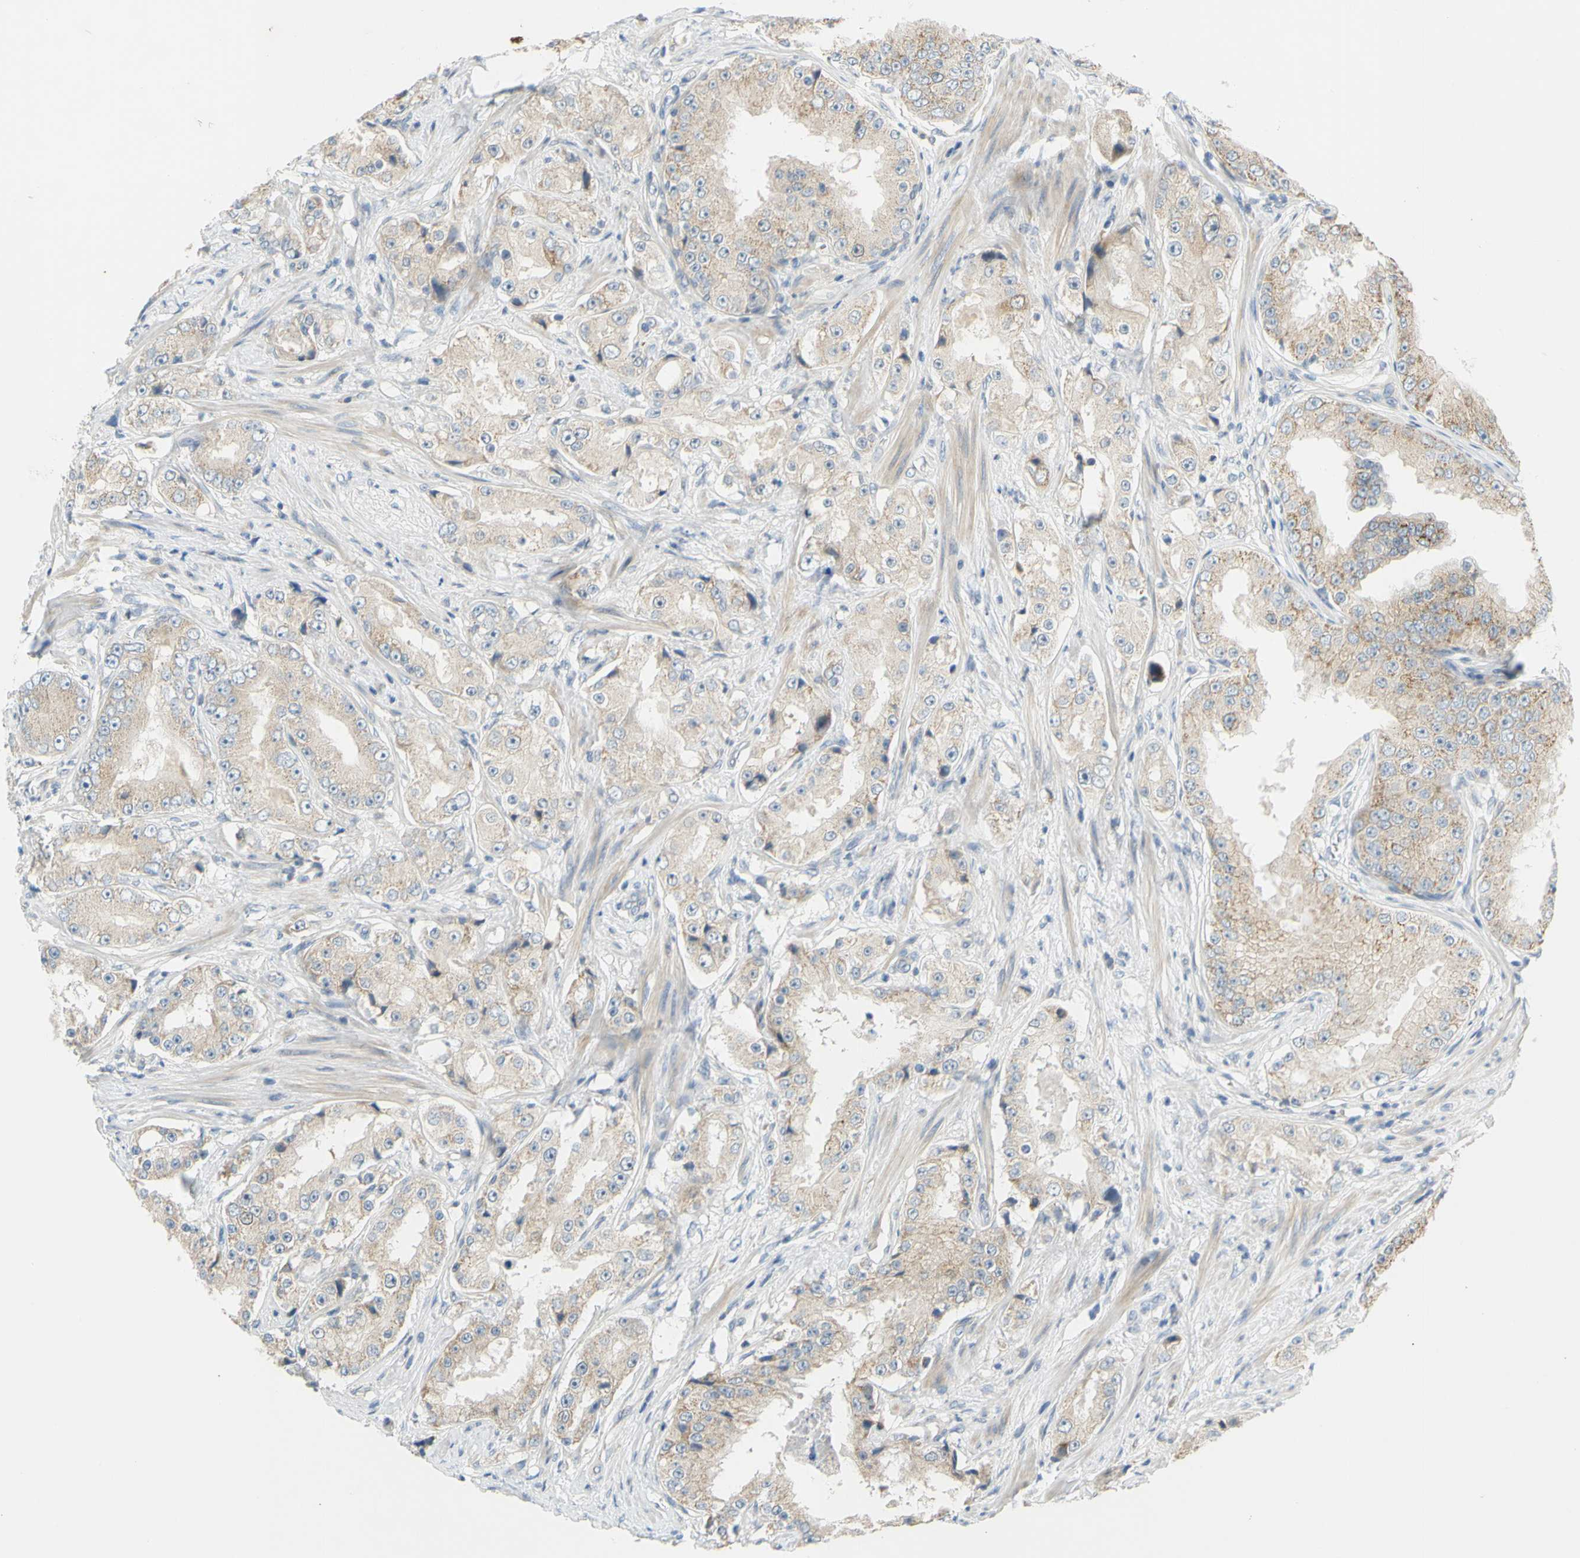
{"staining": {"intensity": "weak", "quantity": ">75%", "location": "cytoplasmic/membranous"}, "tissue": "prostate cancer", "cell_type": "Tumor cells", "image_type": "cancer", "snomed": [{"axis": "morphology", "description": "Adenocarcinoma, High grade"}, {"axis": "topography", "description": "Prostate"}], "caption": "Prostate cancer stained with DAB (3,3'-diaminobenzidine) immunohistochemistry shows low levels of weak cytoplasmic/membranous positivity in about >75% of tumor cells. The staining is performed using DAB (3,3'-diaminobenzidine) brown chromogen to label protein expression. The nuclei are counter-stained blue using hematoxylin.", "gene": "CCNB2", "patient": {"sex": "male", "age": 73}}